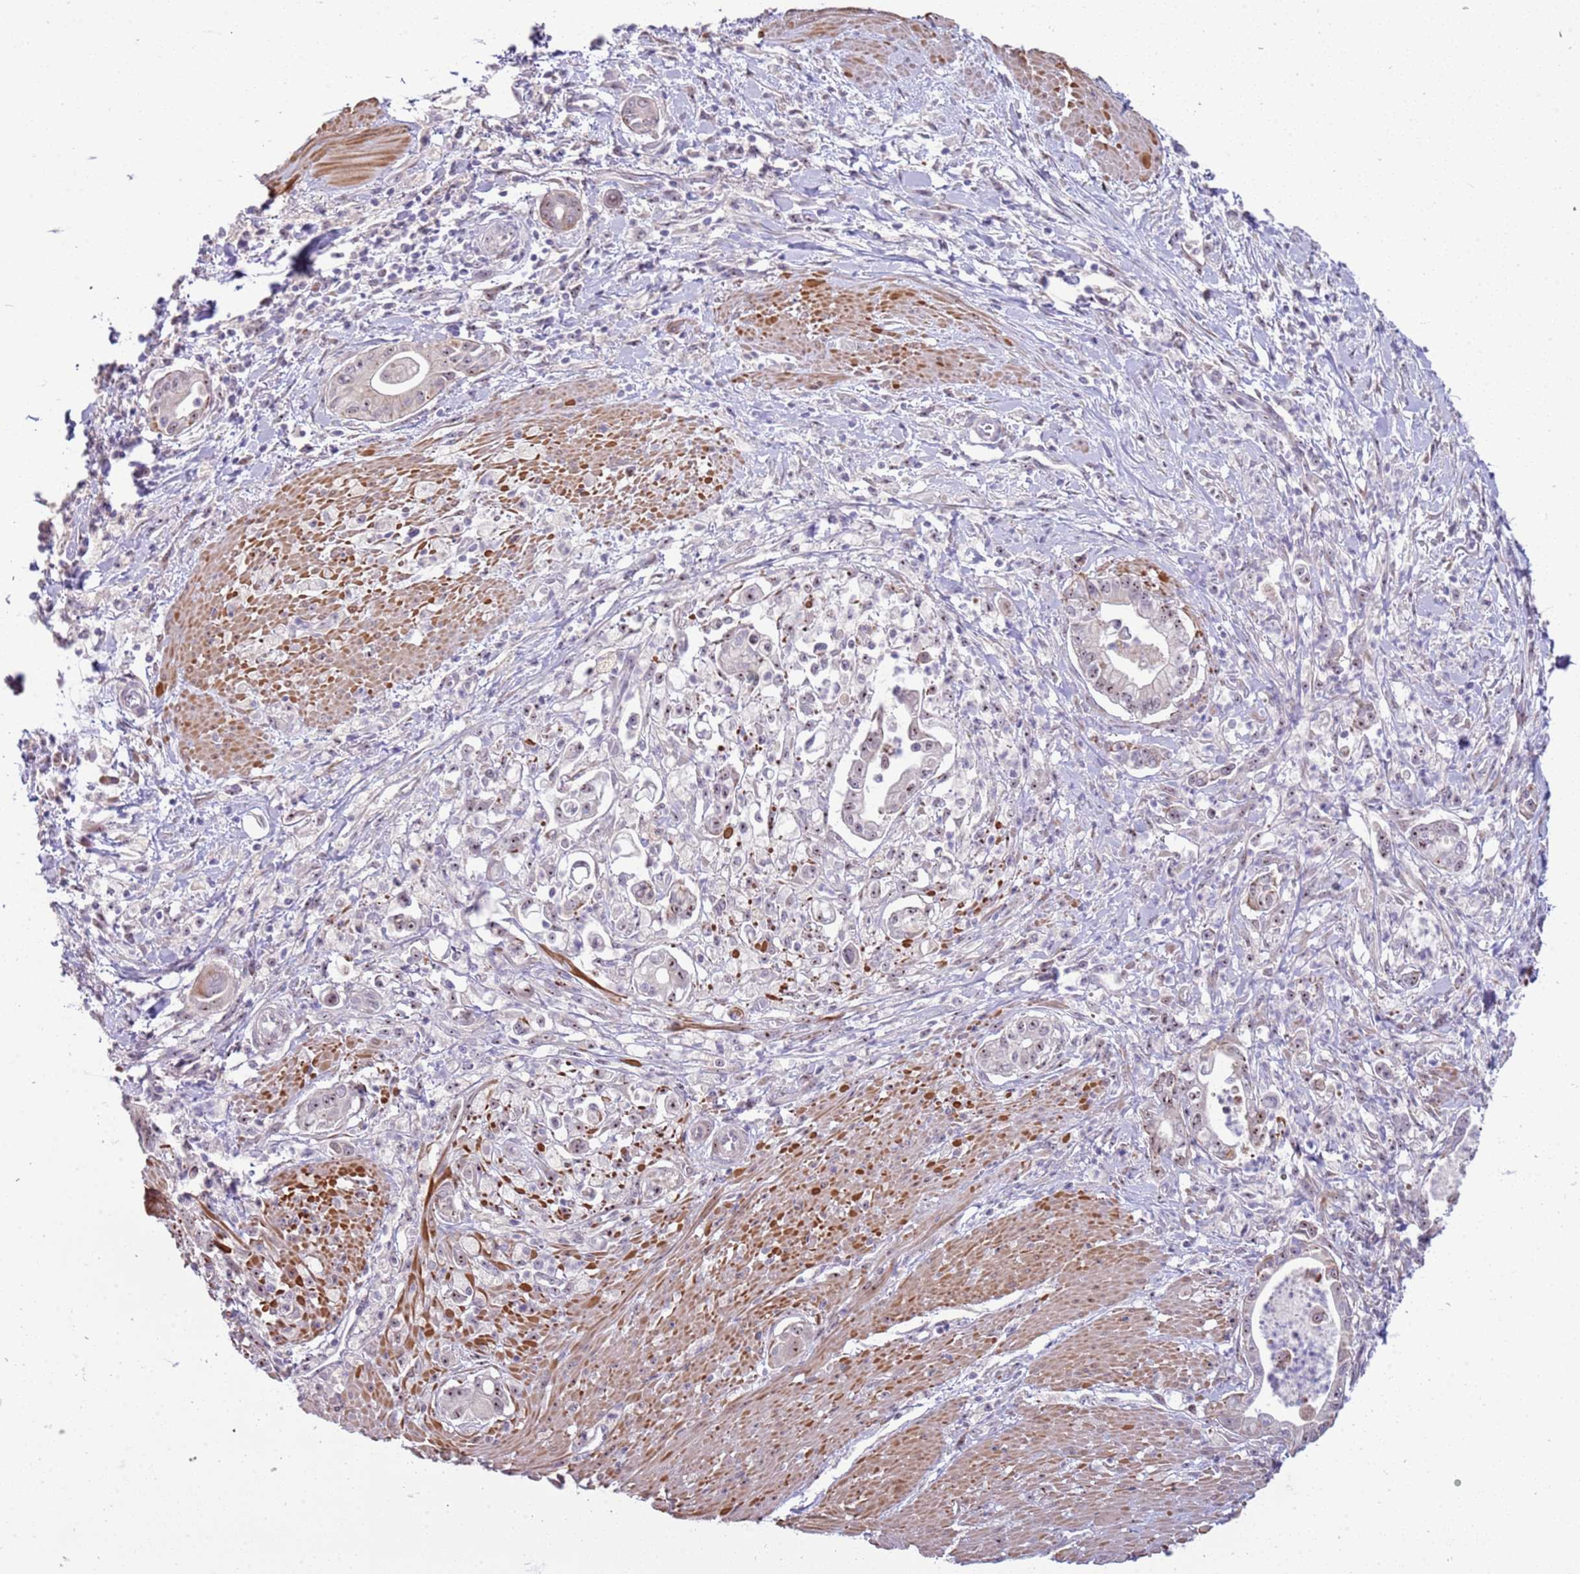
{"staining": {"intensity": "weak", "quantity": "25%-75%", "location": "nuclear"}, "tissue": "pancreatic cancer", "cell_type": "Tumor cells", "image_type": "cancer", "snomed": [{"axis": "morphology", "description": "Adenocarcinoma, NOS"}, {"axis": "topography", "description": "Pancreas"}], "caption": "IHC (DAB (3,3'-diaminobenzidine)) staining of human pancreatic cancer (adenocarcinoma) demonstrates weak nuclear protein staining in about 25%-75% of tumor cells.", "gene": "UCMA", "patient": {"sex": "male", "age": 78}}